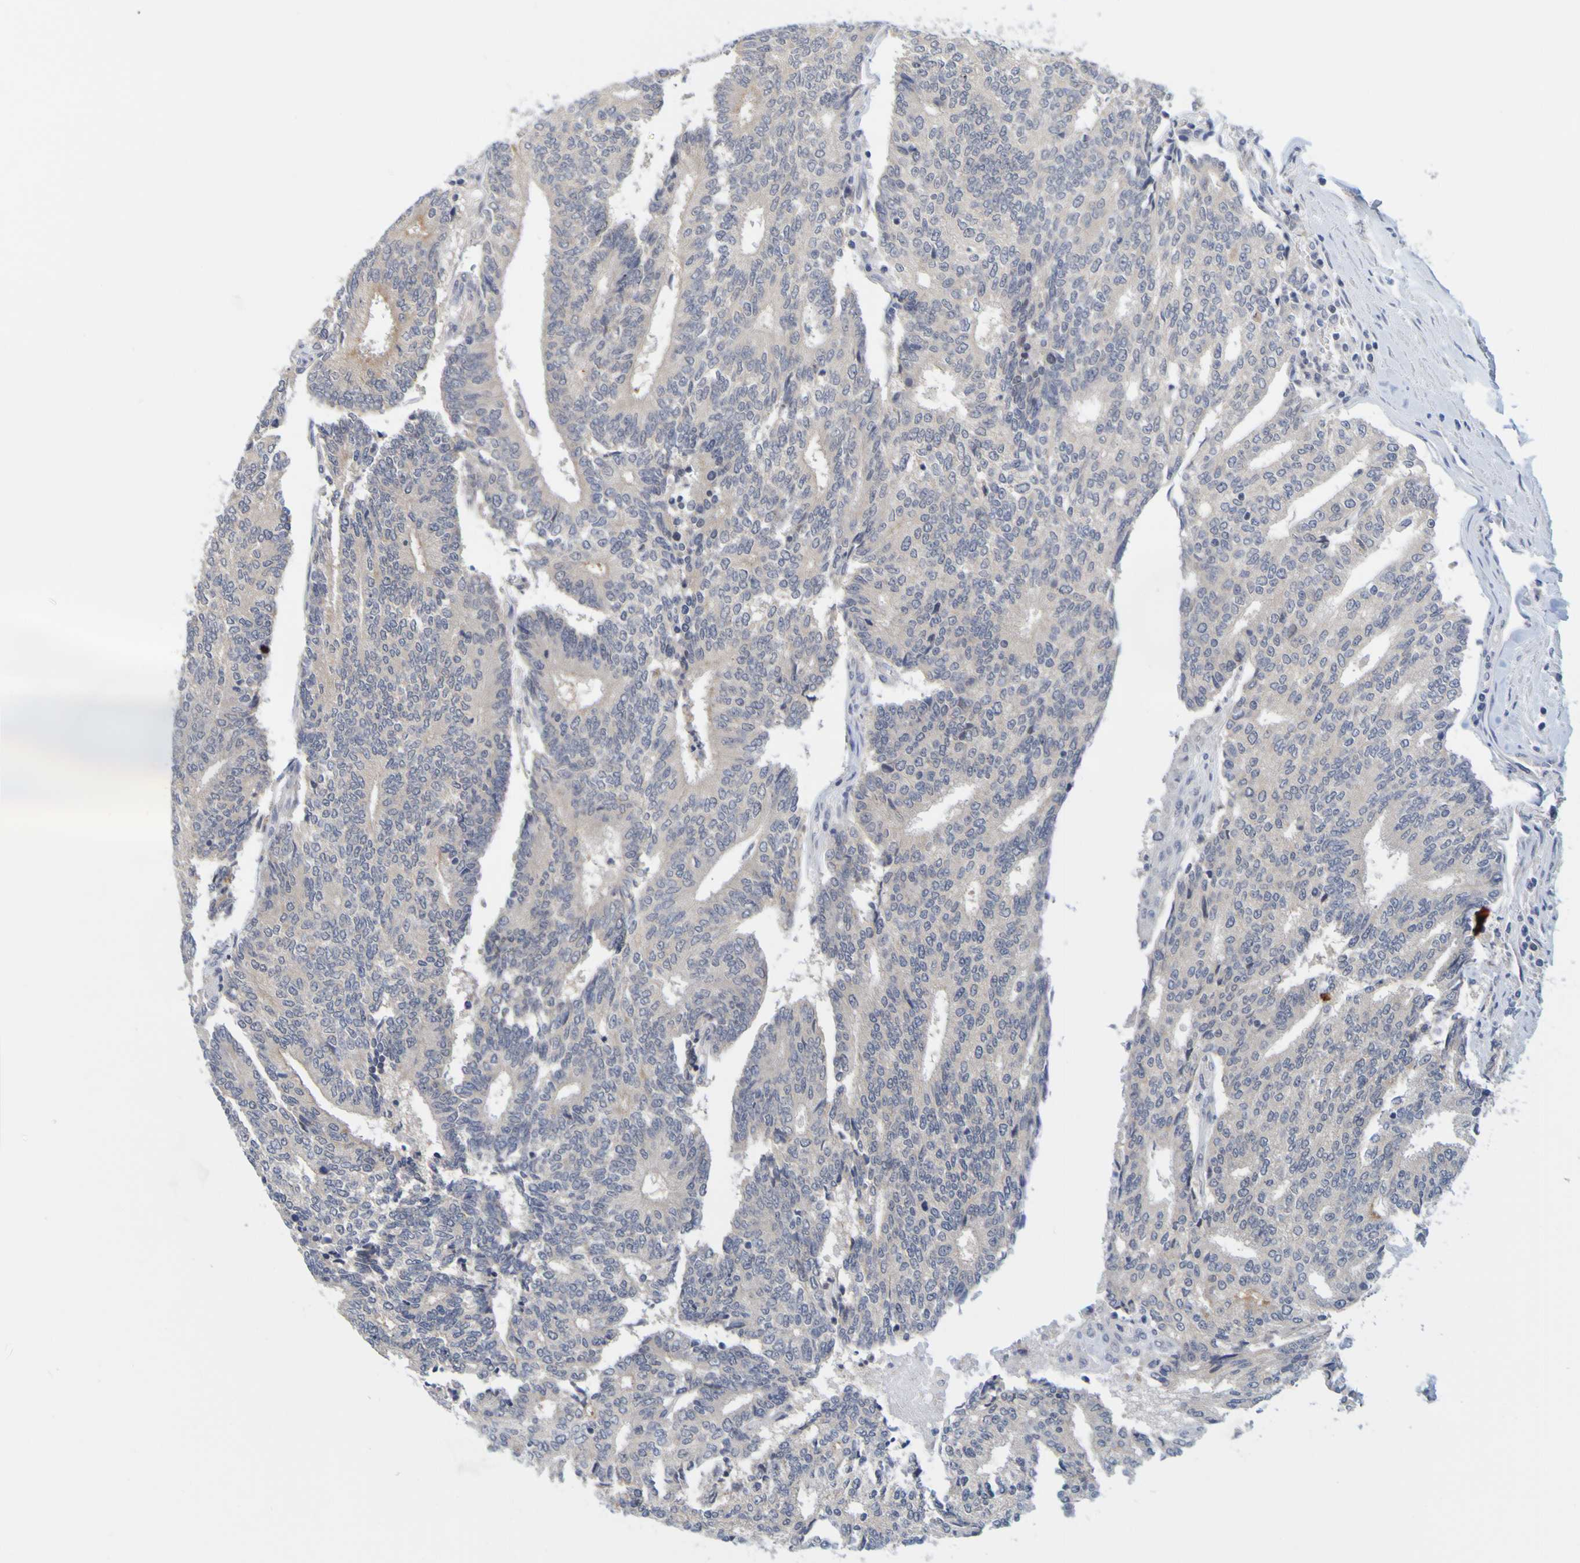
{"staining": {"intensity": "negative", "quantity": "none", "location": "none"}, "tissue": "prostate cancer", "cell_type": "Tumor cells", "image_type": "cancer", "snomed": [{"axis": "morphology", "description": "Normal tissue, NOS"}, {"axis": "morphology", "description": "Adenocarcinoma, High grade"}, {"axis": "topography", "description": "Prostate"}, {"axis": "topography", "description": "Seminal veicle"}], "caption": "The photomicrograph reveals no significant staining in tumor cells of prostate cancer. (Stains: DAB (3,3'-diaminobenzidine) immunohistochemistry (IHC) with hematoxylin counter stain, Microscopy: brightfield microscopy at high magnification).", "gene": "ENDOU", "patient": {"sex": "male", "age": 55}}